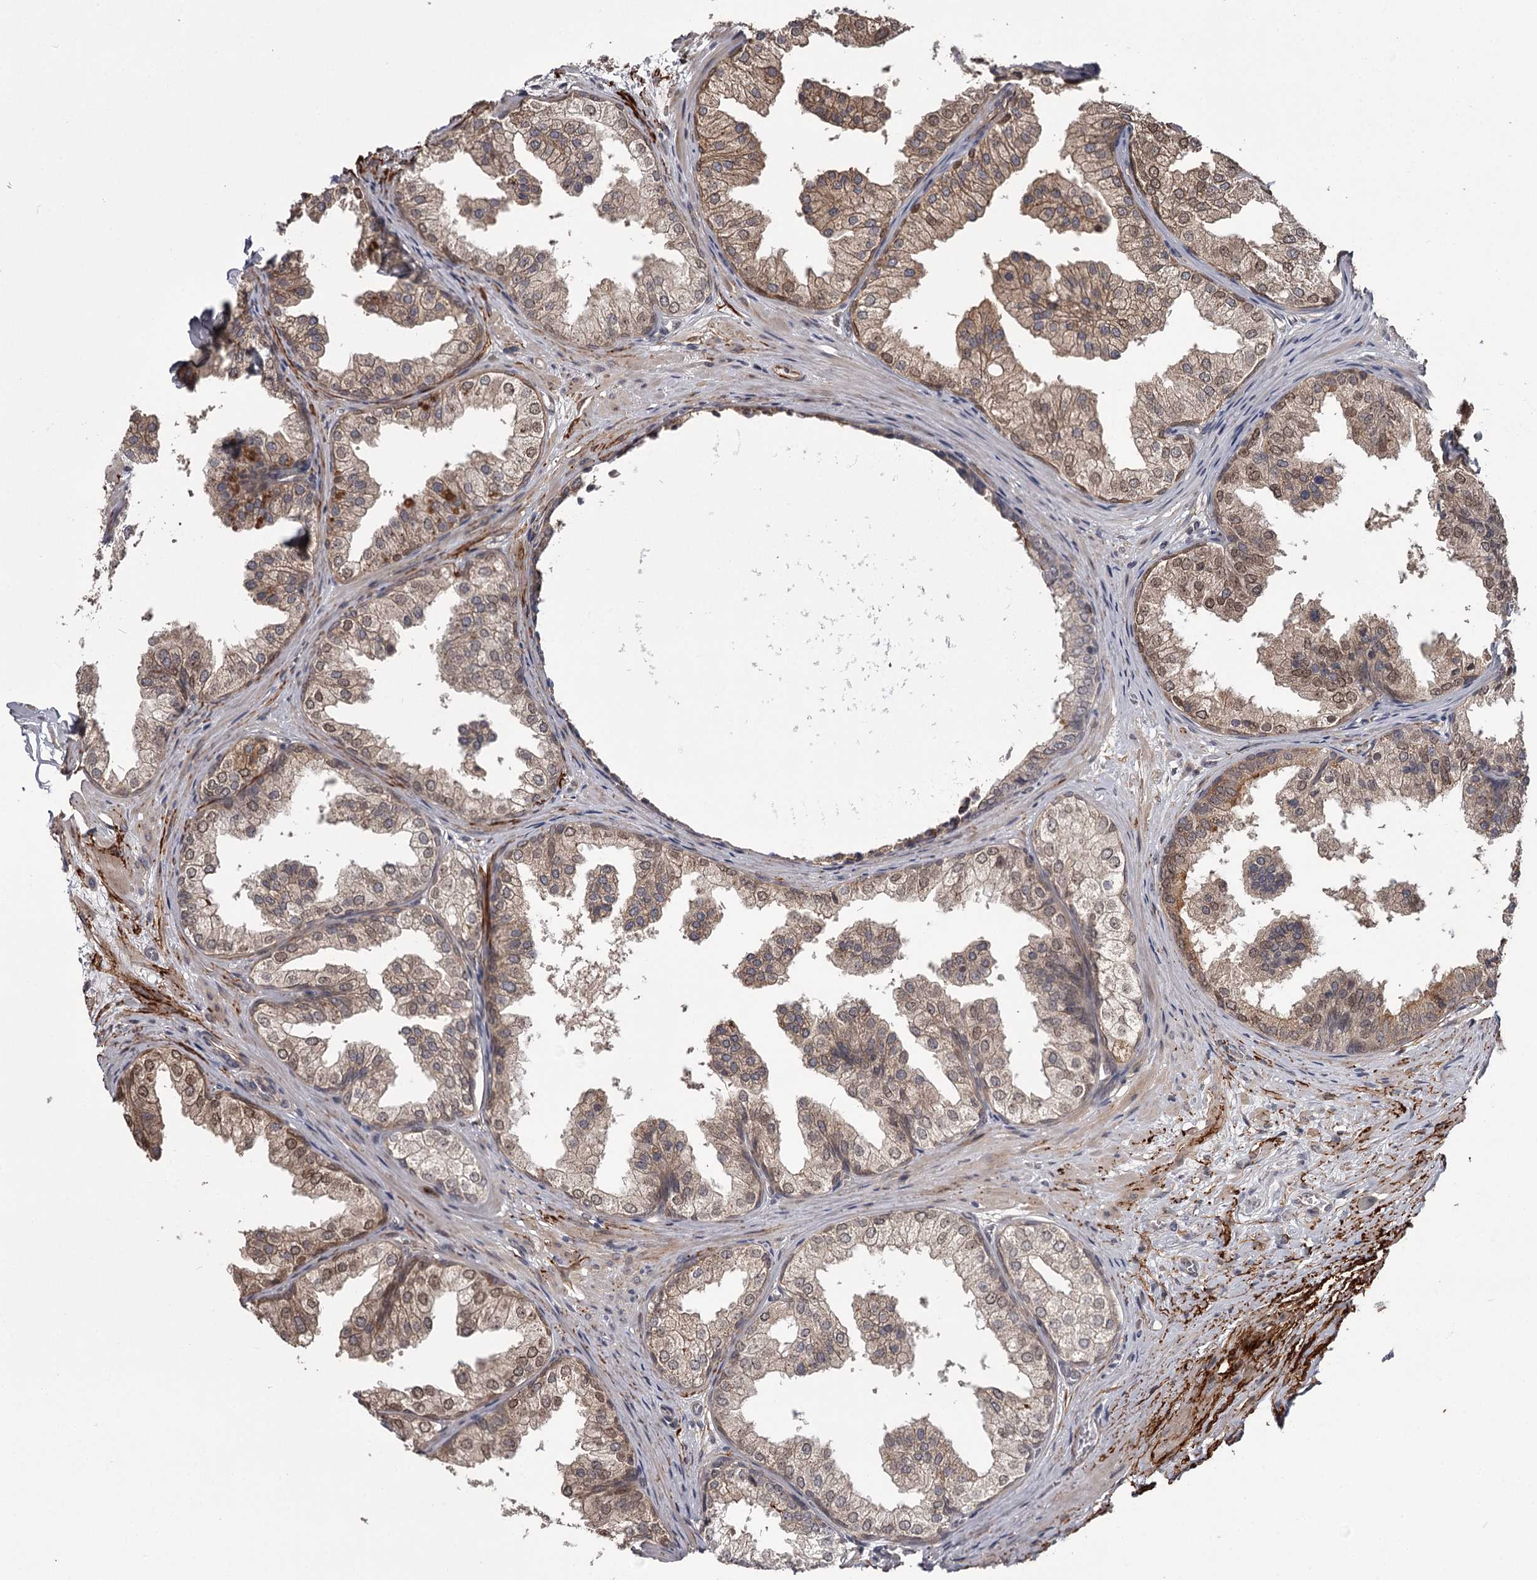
{"staining": {"intensity": "moderate", "quantity": "<25%", "location": "cytoplasmic/membranous,nuclear"}, "tissue": "prostate", "cell_type": "Glandular cells", "image_type": "normal", "snomed": [{"axis": "morphology", "description": "Normal tissue, NOS"}, {"axis": "topography", "description": "Prostate"}], "caption": "IHC micrograph of unremarkable prostate: human prostate stained using IHC reveals low levels of moderate protein expression localized specifically in the cytoplasmic/membranous,nuclear of glandular cells, appearing as a cytoplasmic/membranous,nuclear brown color.", "gene": "CWF19L2", "patient": {"sex": "male", "age": 48}}